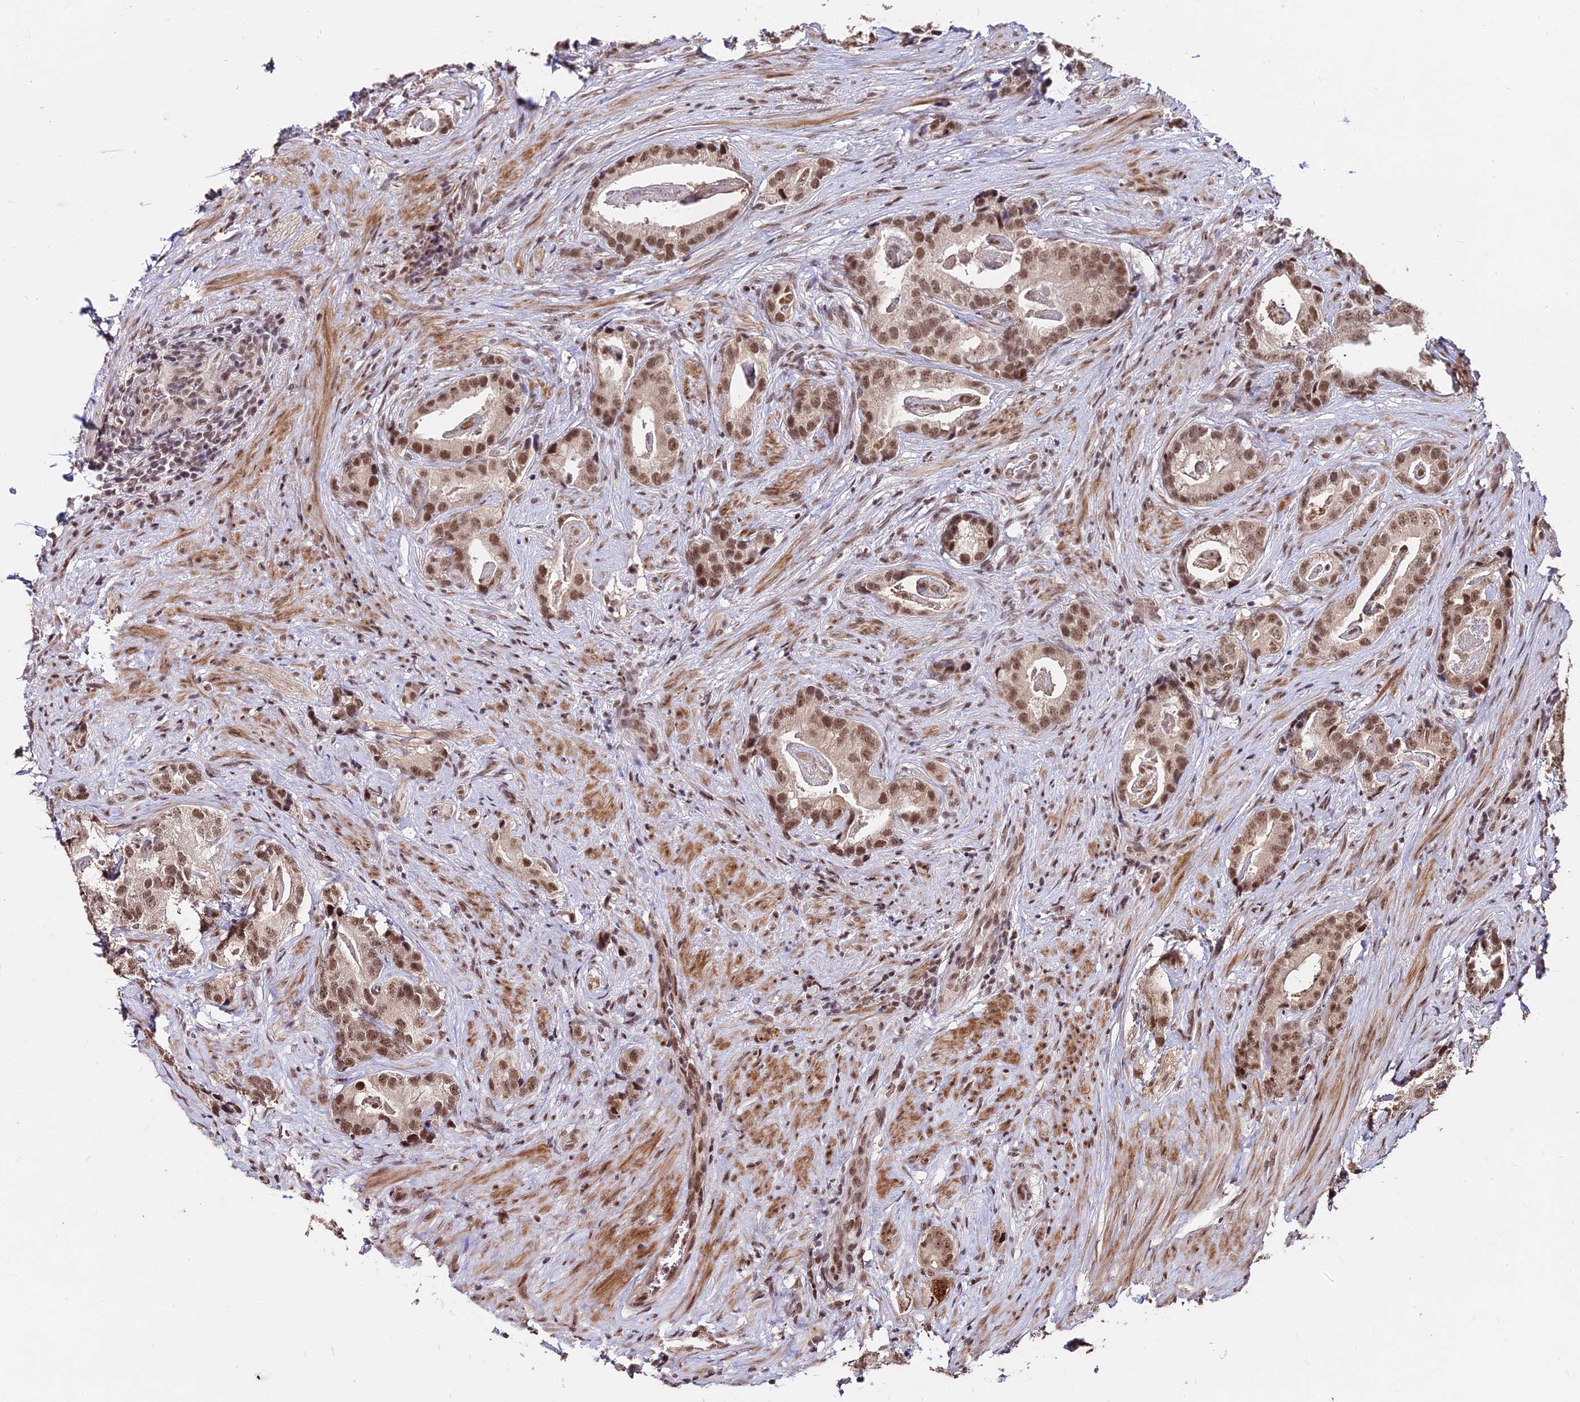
{"staining": {"intensity": "moderate", "quantity": ">75%", "location": "nuclear"}, "tissue": "prostate cancer", "cell_type": "Tumor cells", "image_type": "cancer", "snomed": [{"axis": "morphology", "description": "Adenocarcinoma, Low grade"}, {"axis": "topography", "description": "Prostate"}], "caption": "Immunohistochemistry staining of prostate cancer (low-grade adenocarcinoma), which exhibits medium levels of moderate nuclear positivity in approximately >75% of tumor cells indicating moderate nuclear protein positivity. The staining was performed using DAB (brown) for protein detection and nuclei were counterstained in hematoxylin (blue).", "gene": "ZBED4", "patient": {"sex": "male", "age": 71}}